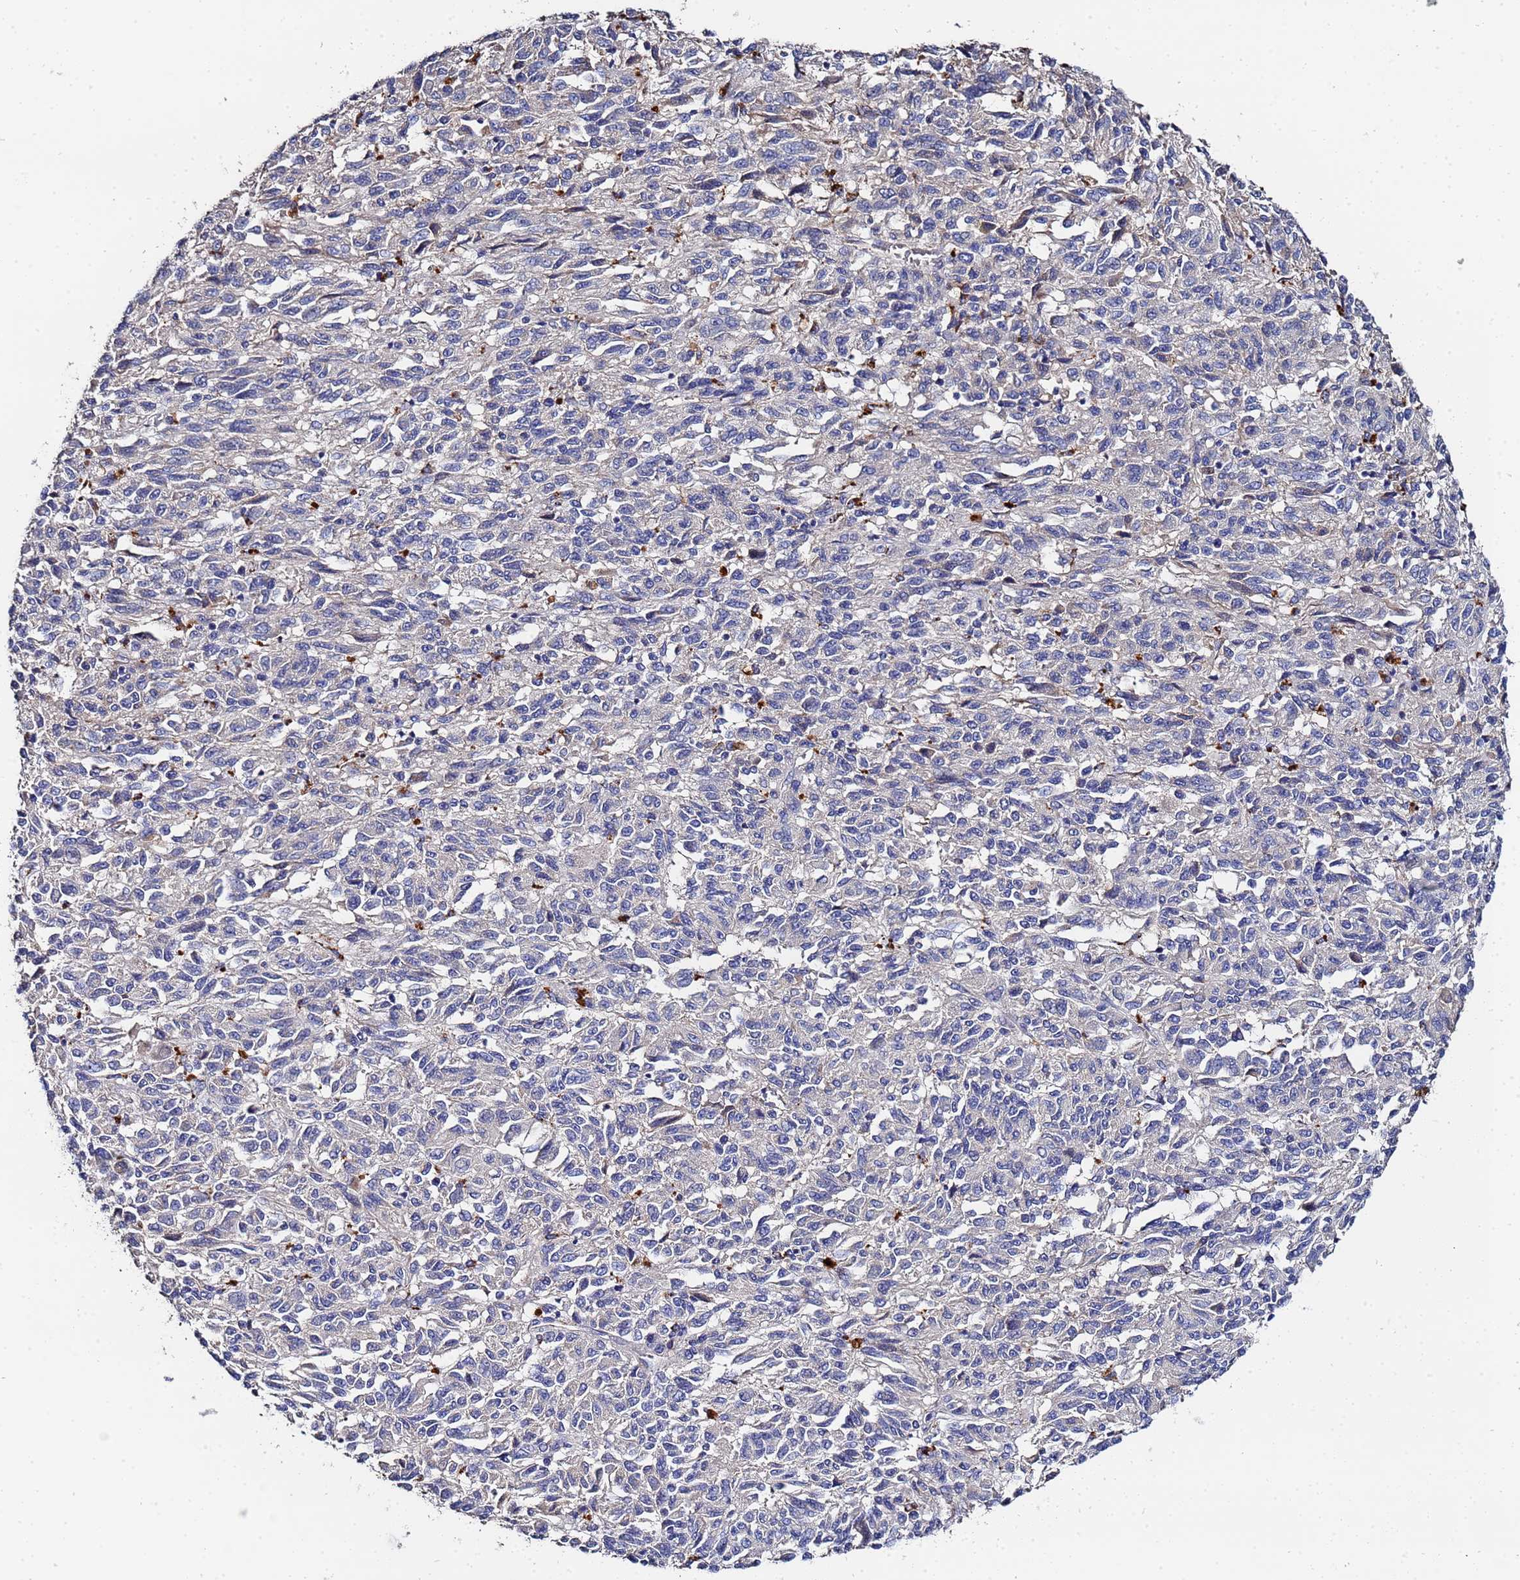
{"staining": {"intensity": "negative", "quantity": "none", "location": "none"}, "tissue": "melanoma", "cell_type": "Tumor cells", "image_type": "cancer", "snomed": [{"axis": "morphology", "description": "Malignant melanoma, Metastatic site"}, {"axis": "topography", "description": "Lung"}], "caption": "The micrograph exhibits no significant positivity in tumor cells of melanoma. (DAB immunohistochemistry (IHC) with hematoxylin counter stain).", "gene": "TCP10L", "patient": {"sex": "male", "age": 64}}